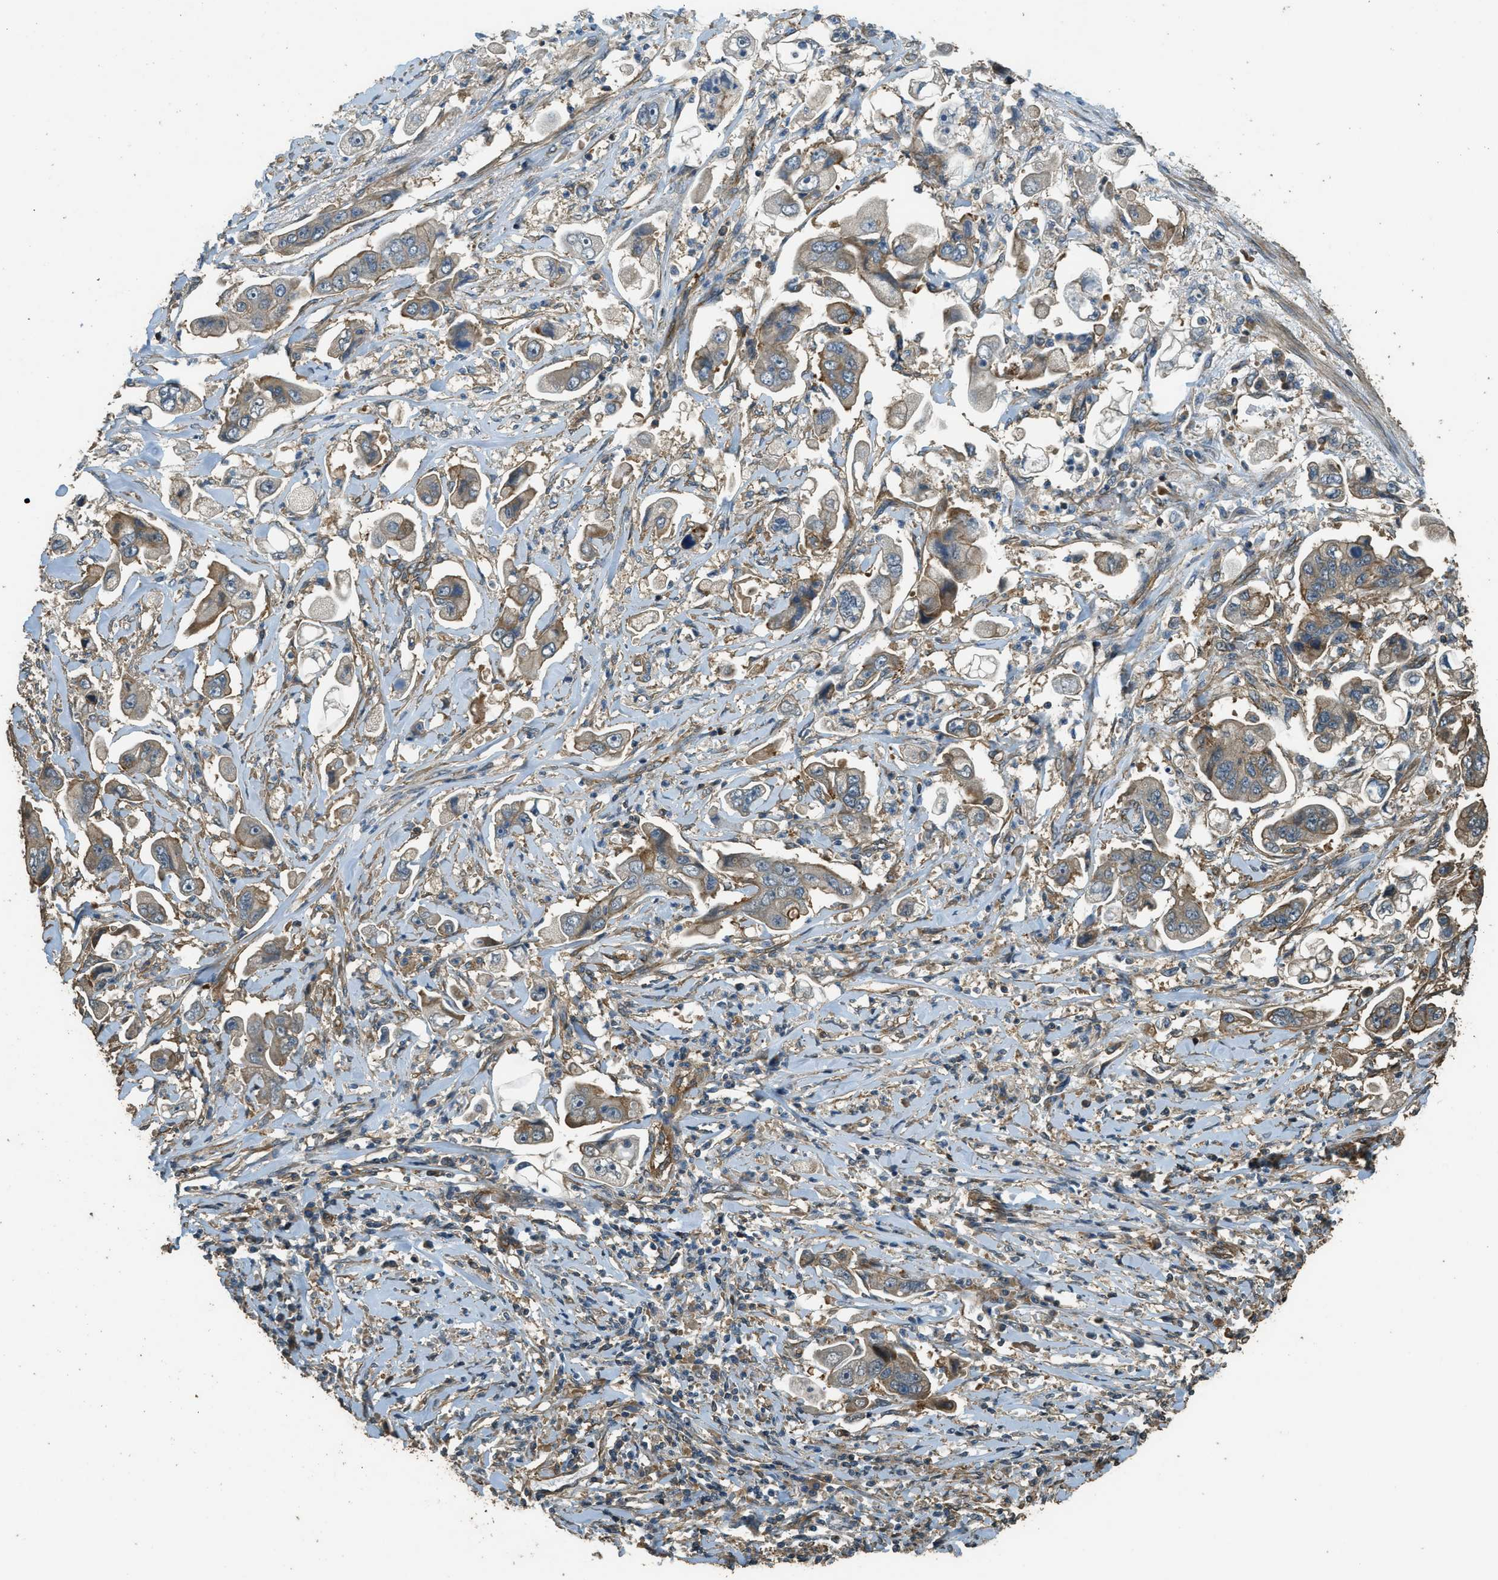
{"staining": {"intensity": "weak", "quantity": ">75%", "location": "cytoplasmic/membranous"}, "tissue": "stomach cancer", "cell_type": "Tumor cells", "image_type": "cancer", "snomed": [{"axis": "morphology", "description": "Adenocarcinoma, NOS"}, {"axis": "topography", "description": "Stomach"}], "caption": "High-magnification brightfield microscopy of stomach cancer (adenocarcinoma) stained with DAB (brown) and counterstained with hematoxylin (blue). tumor cells exhibit weak cytoplasmic/membranous staining is present in about>75% of cells.", "gene": "MARS1", "patient": {"sex": "male", "age": 62}}